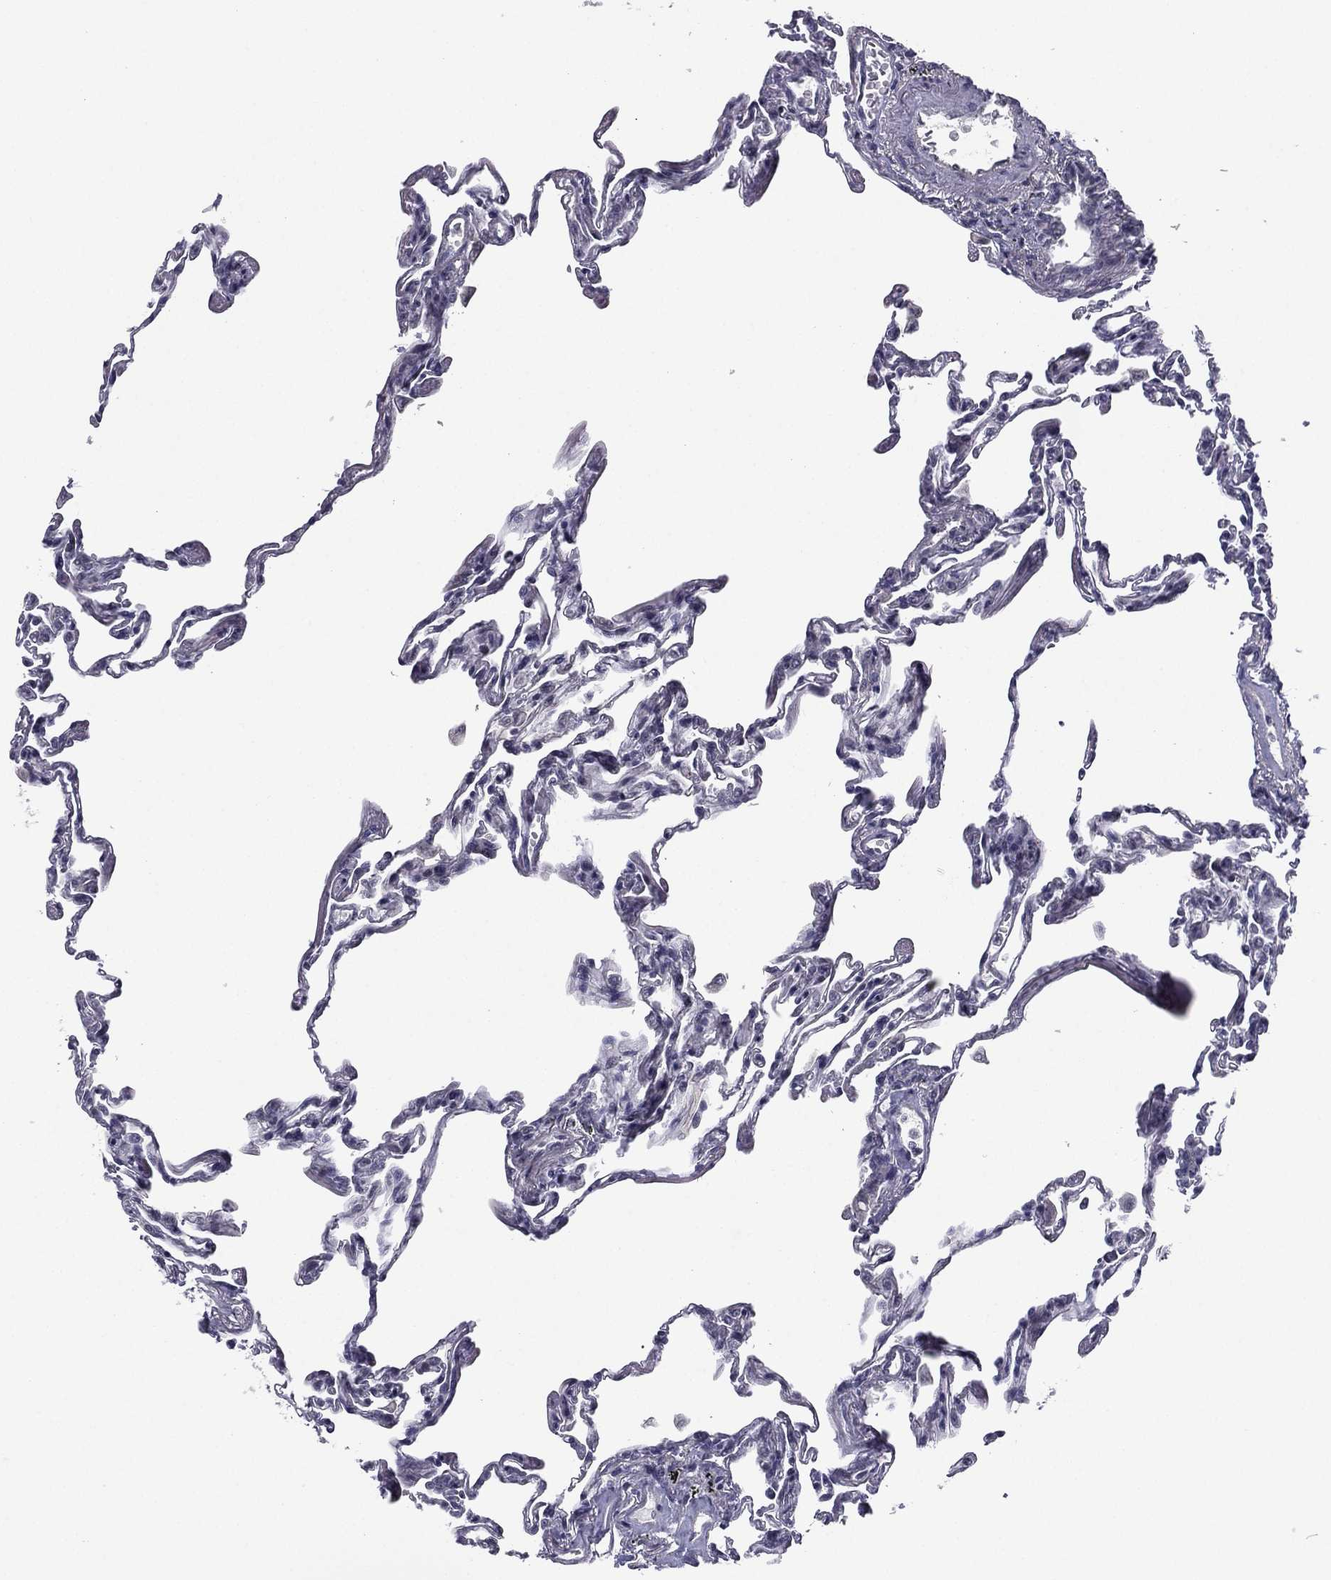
{"staining": {"intensity": "negative", "quantity": "none", "location": "none"}, "tissue": "lung", "cell_type": "Alveolar cells", "image_type": "normal", "snomed": [{"axis": "morphology", "description": "Normal tissue, NOS"}, {"axis": "topography", "description": "Lung"}], "caption": "High power microscopy histopathology image of an immunohistochemistry histopathology image of unremarkable lung, revealing no significant staining in alveolar cells.", "gene": "ACTRT2", "patient": {"sex": "female", "age": 57}}